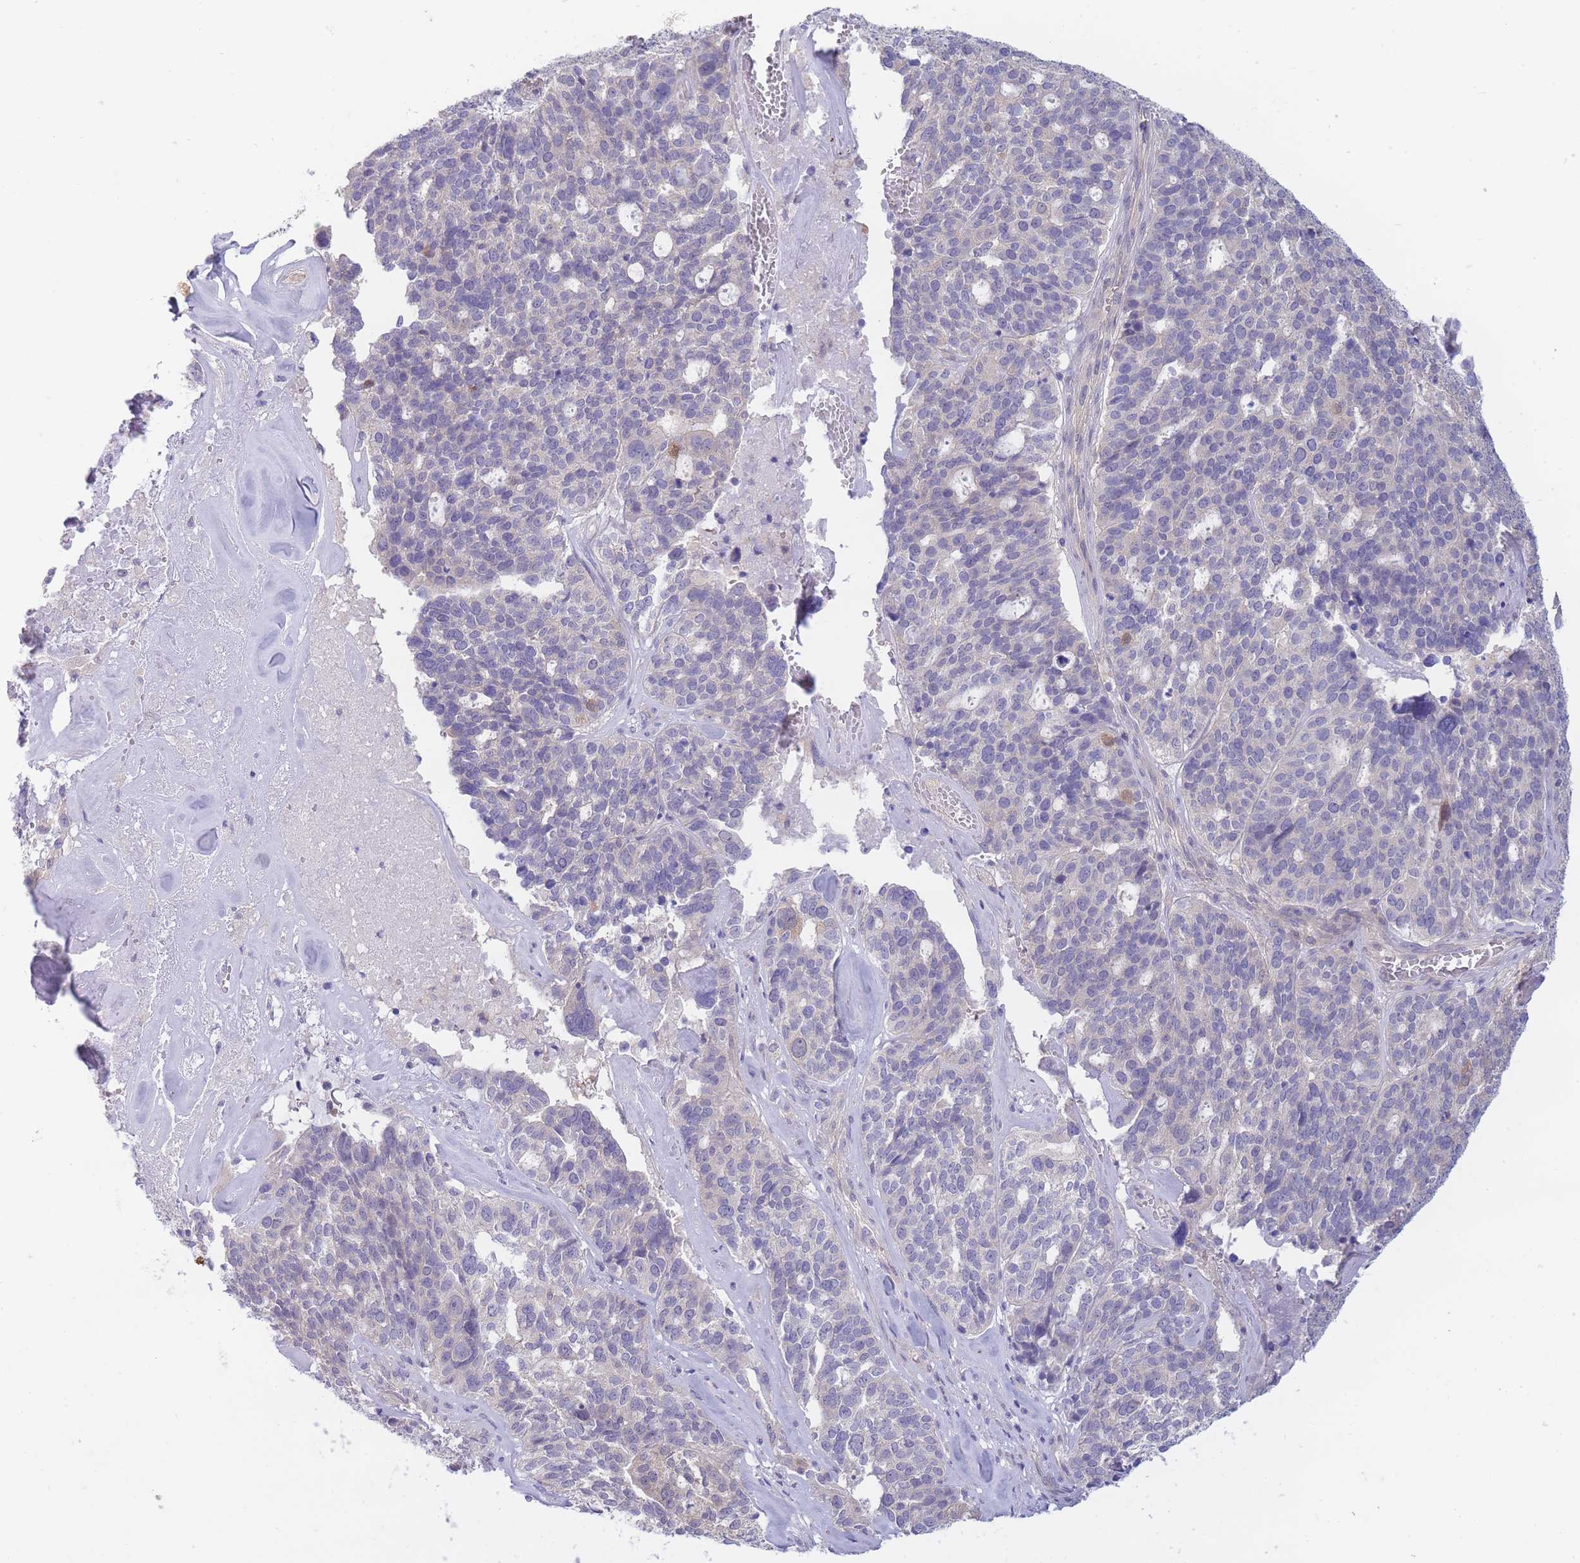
{"staining": {"intensity": "negative", "quantity": "none", "location": "none"}, "tissue": "ovarian cancer", "cell_type": "Tumor cells", "image_type": "cancer", "snomed": [{"axis": "morphology", "description": "Cystadenocarcinoma, serous, NOS"}, {"axis": "topography", "description": "Ovary"}], "caption": "Micrograph shows no protein expression in tumor cells of serous cystadenocarcinoma (ovarian) tissue.", "gene": "SUGT1", "patient": {"sex": "female", "age": 59}}